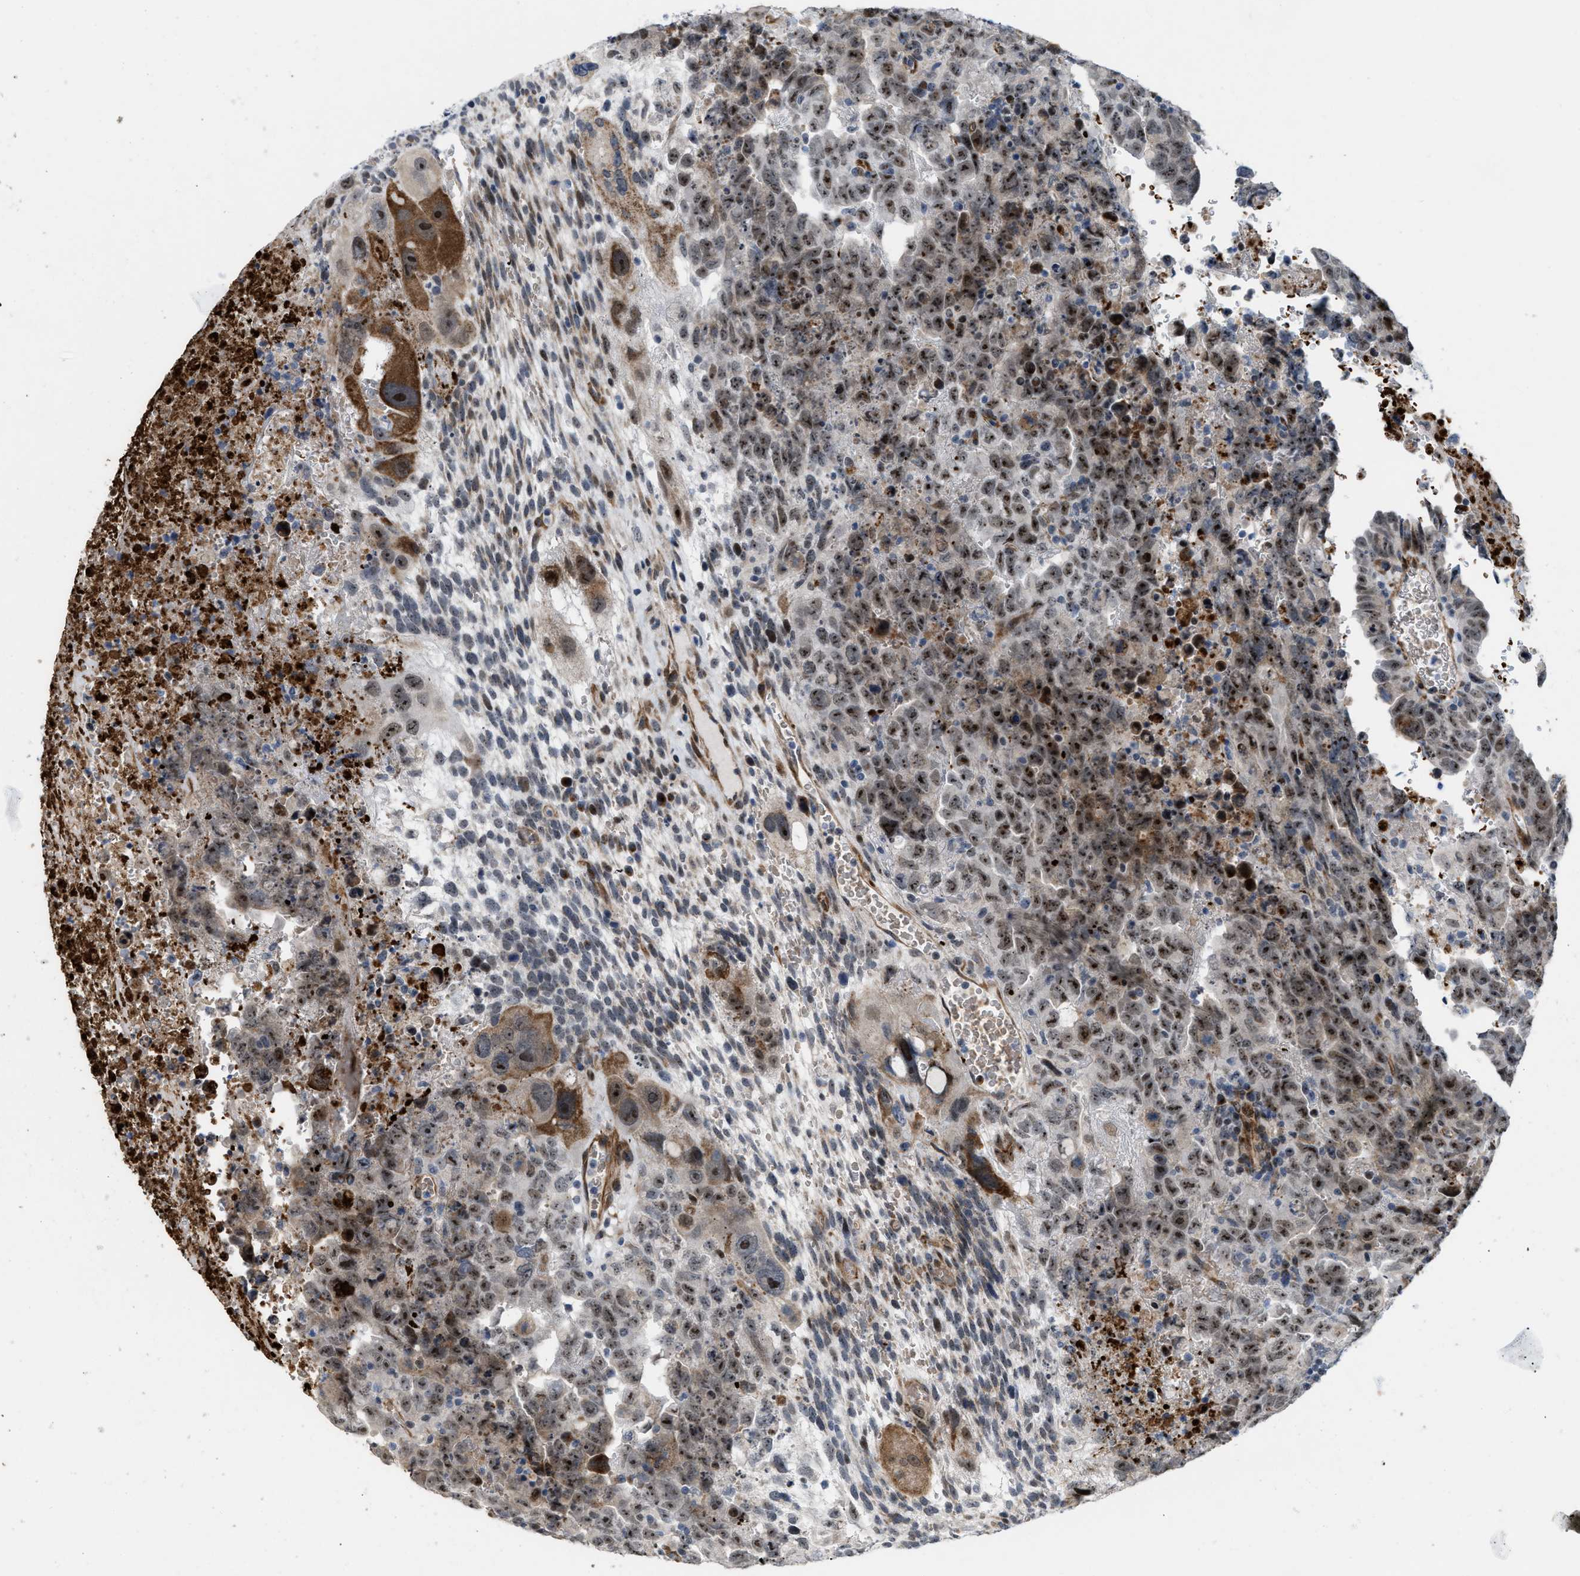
{"staining": {"intensity": "strong", "quantity": ">75%", "location": "nuclear"}, "tissue": "testis cancer", "cell_type": "Tumor cells", "image_type": "cancer", "snomed": [{"axis": "morphology", "description": "Carcinoma, Embryonal, NOS"}, {"axis": "topography", "description": "Testis"}], "caption": "DAB immunohistochemical staining of embryonal carcinoma (testis) demonstrates strong nuclear protein staining in about >75% of tumor cells.", "gene": "POLR1F", "patient": {"sex": "male", "age": 28}}